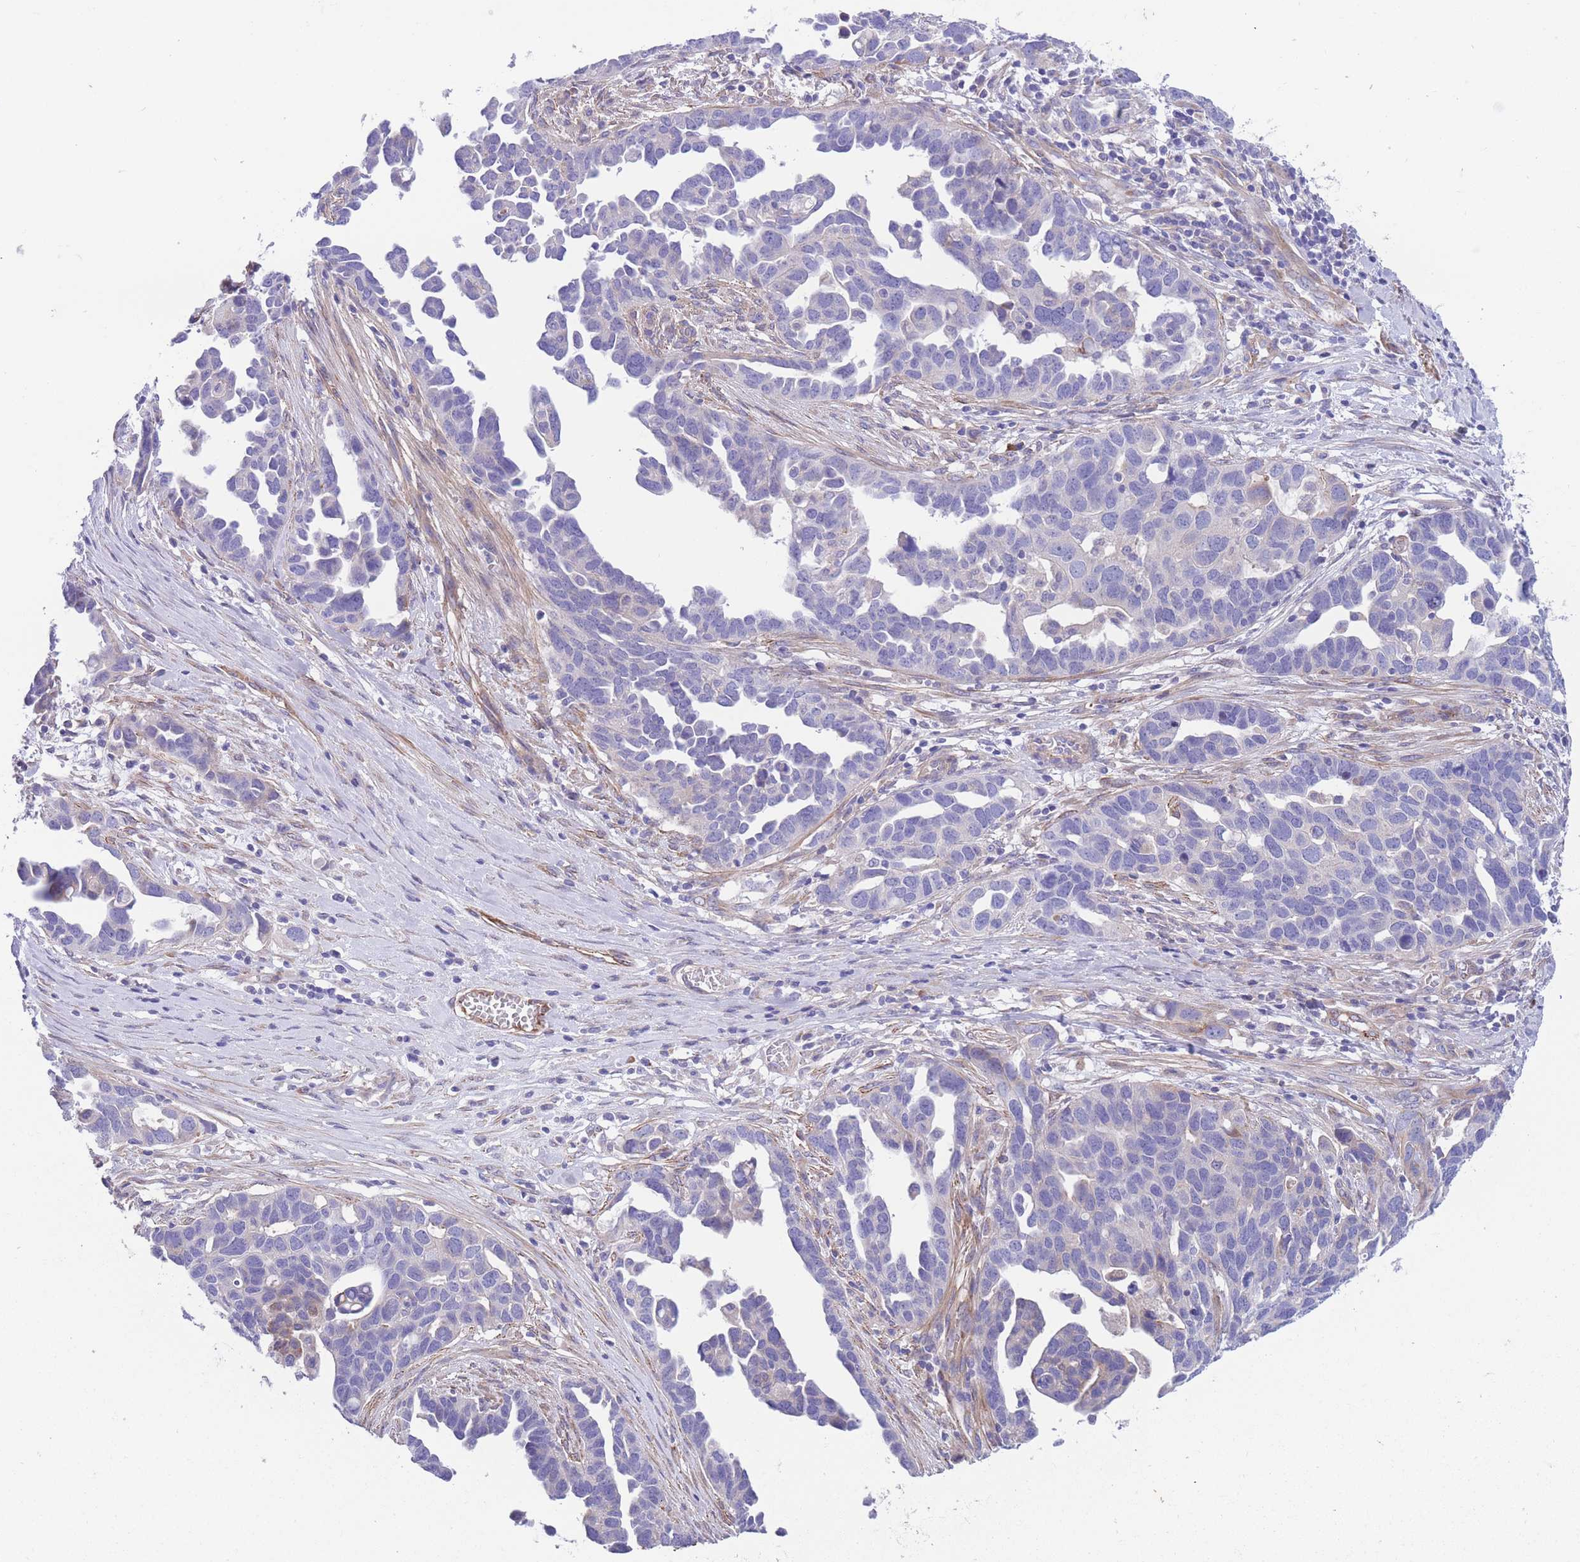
{"staining": {"intensity": "negative", "quantity": "none", "location": "none"}, "tissue": "ovarian cancer", "cell_type": "Tumor cells", "image_type": "cancer", "snomed": [{"axis": "morphology", "description": "Cystadenocarcinoma, serous, NOS"}, {"axis": "topography", "description": "Ovary"}], "caption": "Serous cystadenocarcinoma (ovarian) was stained to show a protein in brown. There is no significant staining in tumor cells. Brightfield microscopy of immunohistochemistry (IHC) stained with DAB (brown) and hematoxylin (blue), captured at high magnification.", "gene": "DET1", "patient": {"sex": "female", "age": 54}}